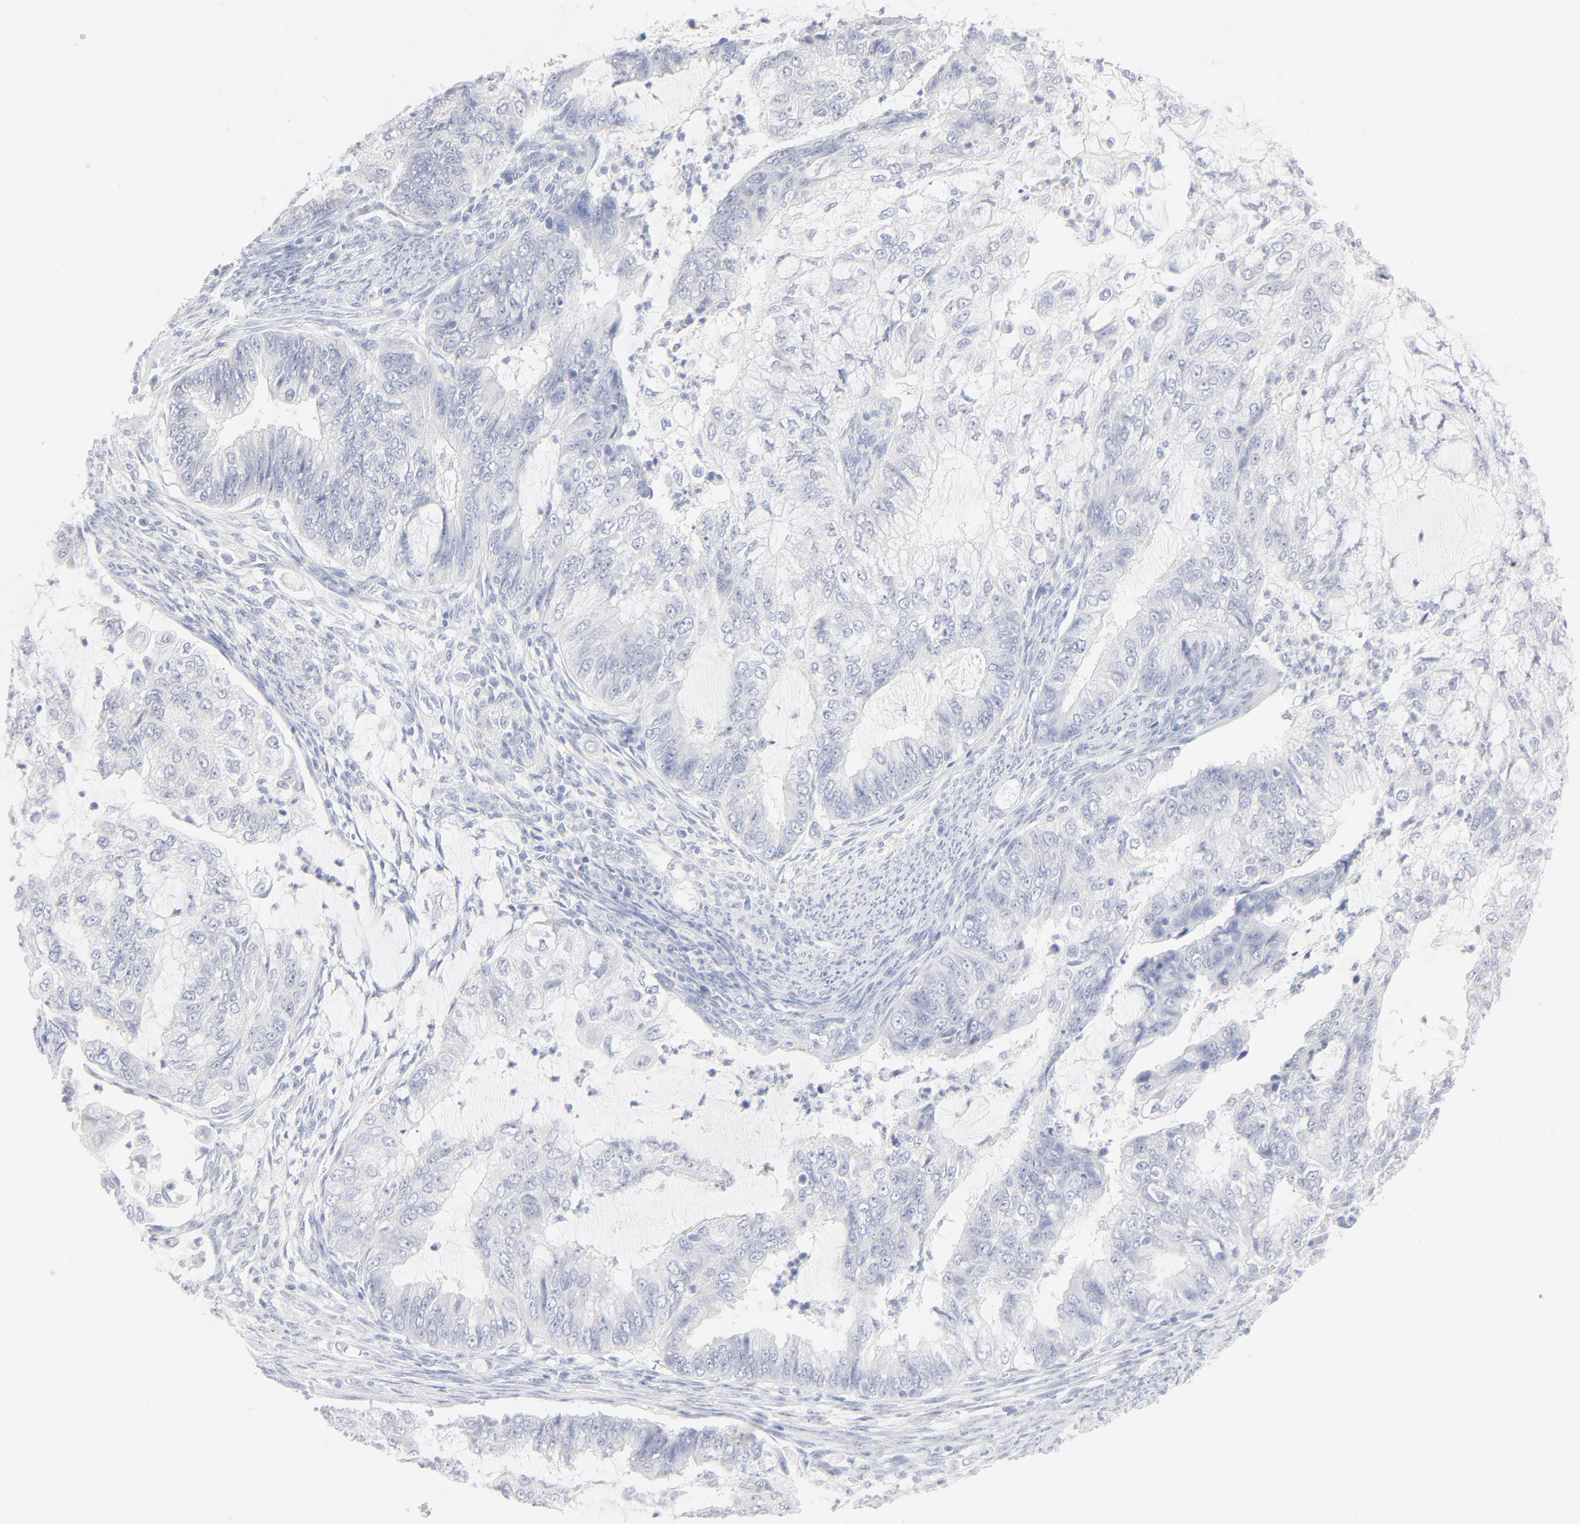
{"staining": {"intensity": "negative", "quantity": "none", "location": "none"}, "tissue": "endometrial cancer", "cell_type": "Tumor cells", "image_type": "cancer", "snomed": [{"axis": "morphology", "description": "Adenocarcinoma, NOS"}, {"axis": "topography", "description": "Endometrium"}], "caption": "Immunohistochemistry histopathology image of neoplastic tissue: adenocarcinoma (endometrial) stained with DAB reveals no significant protein staining in tumor cells.", "gene": "ONECUT1", "patient": {"sex": "female", "age": 75}}